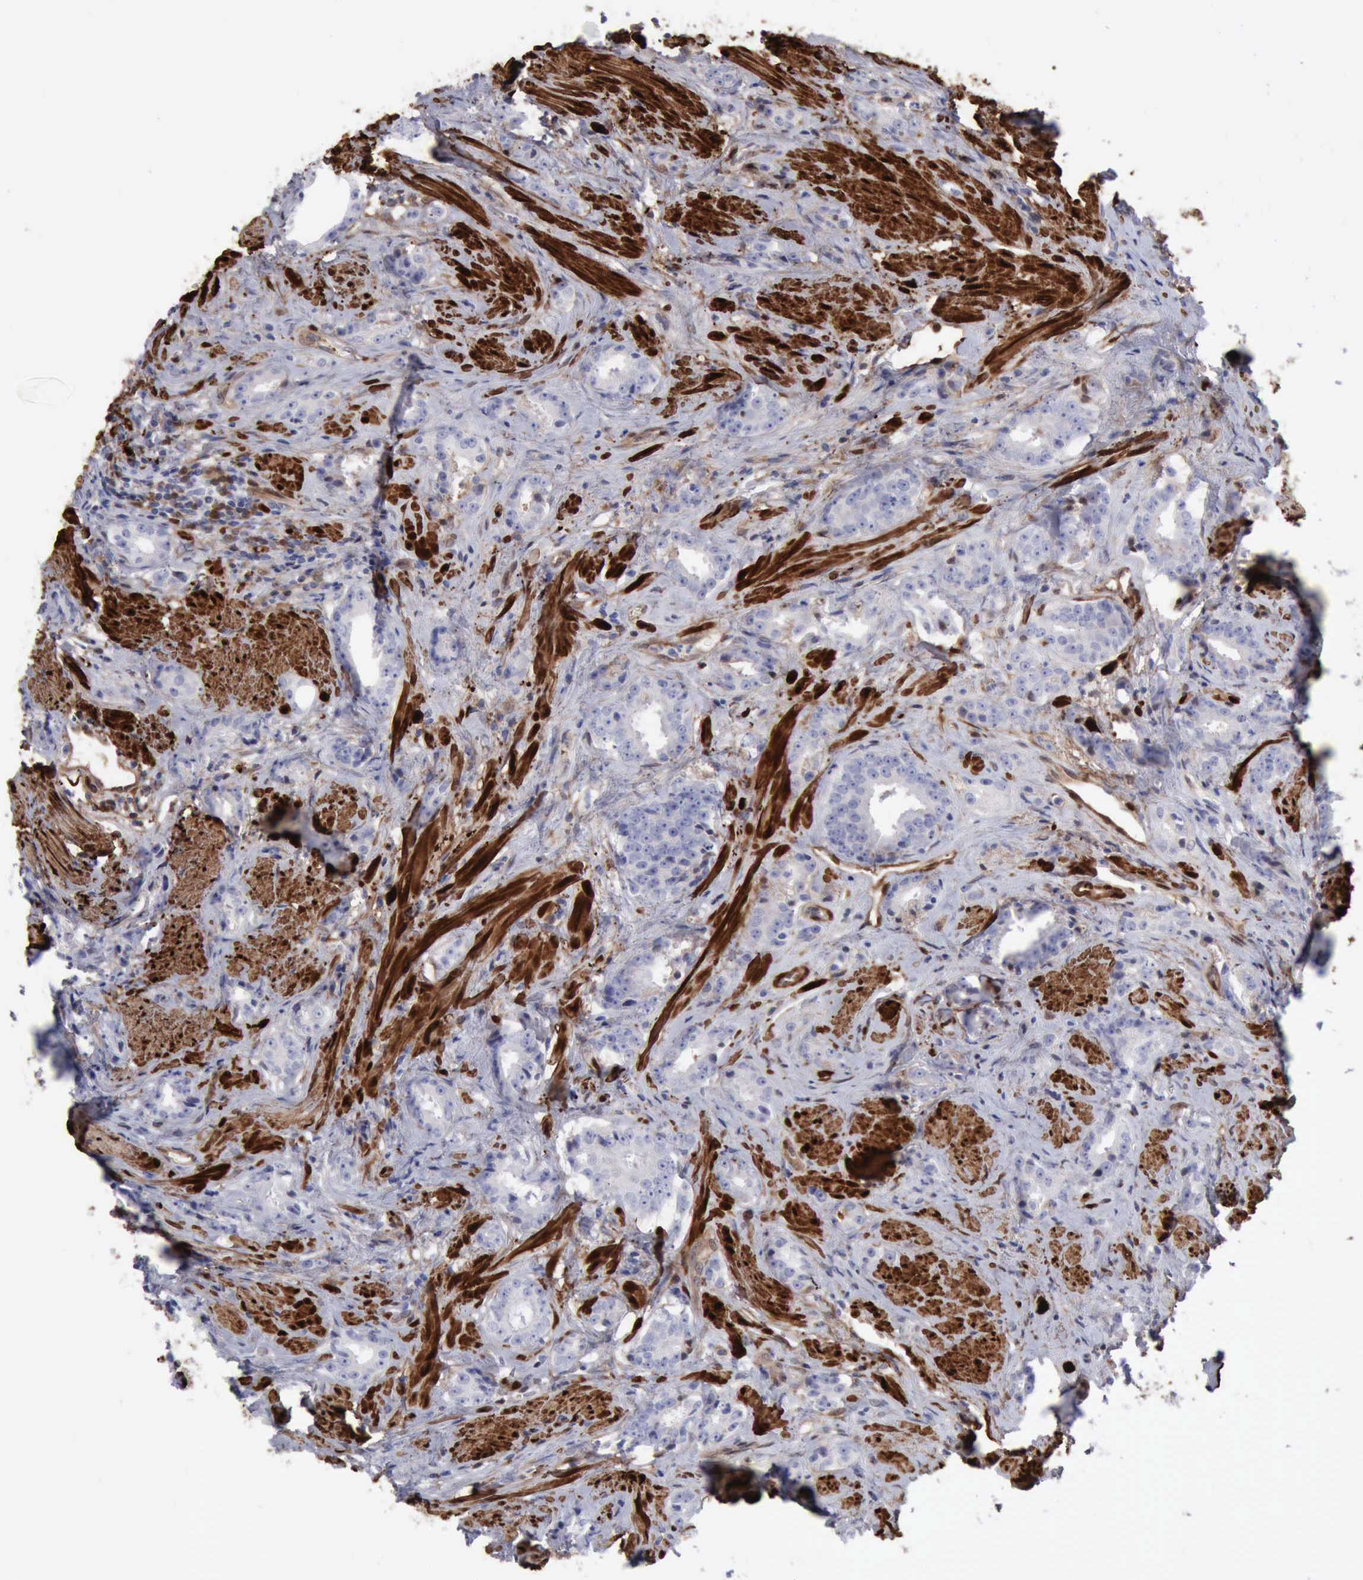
{"staining": {"intensity": "negative", "quantity": "none", "location": "none"}, "tissue": "prostate cancer", "cell_type": "Tumor cells", "image_type": "cancer", "snomed": [{"axis": "morphology", "description": "Adenocarcinoma, Medium grade"}, {"axis": "topography", "description": "Prostate"}], "caption": "High magnification brightfield microscopy of adenocarcinoma (medium-grade) (prostate) stained with DAB (brown) and counterstained with hematoxylin (blue): tumor cells show no significant staining.", "gene": "FHL1", "patient": {"sex": "male", "age": 53}}